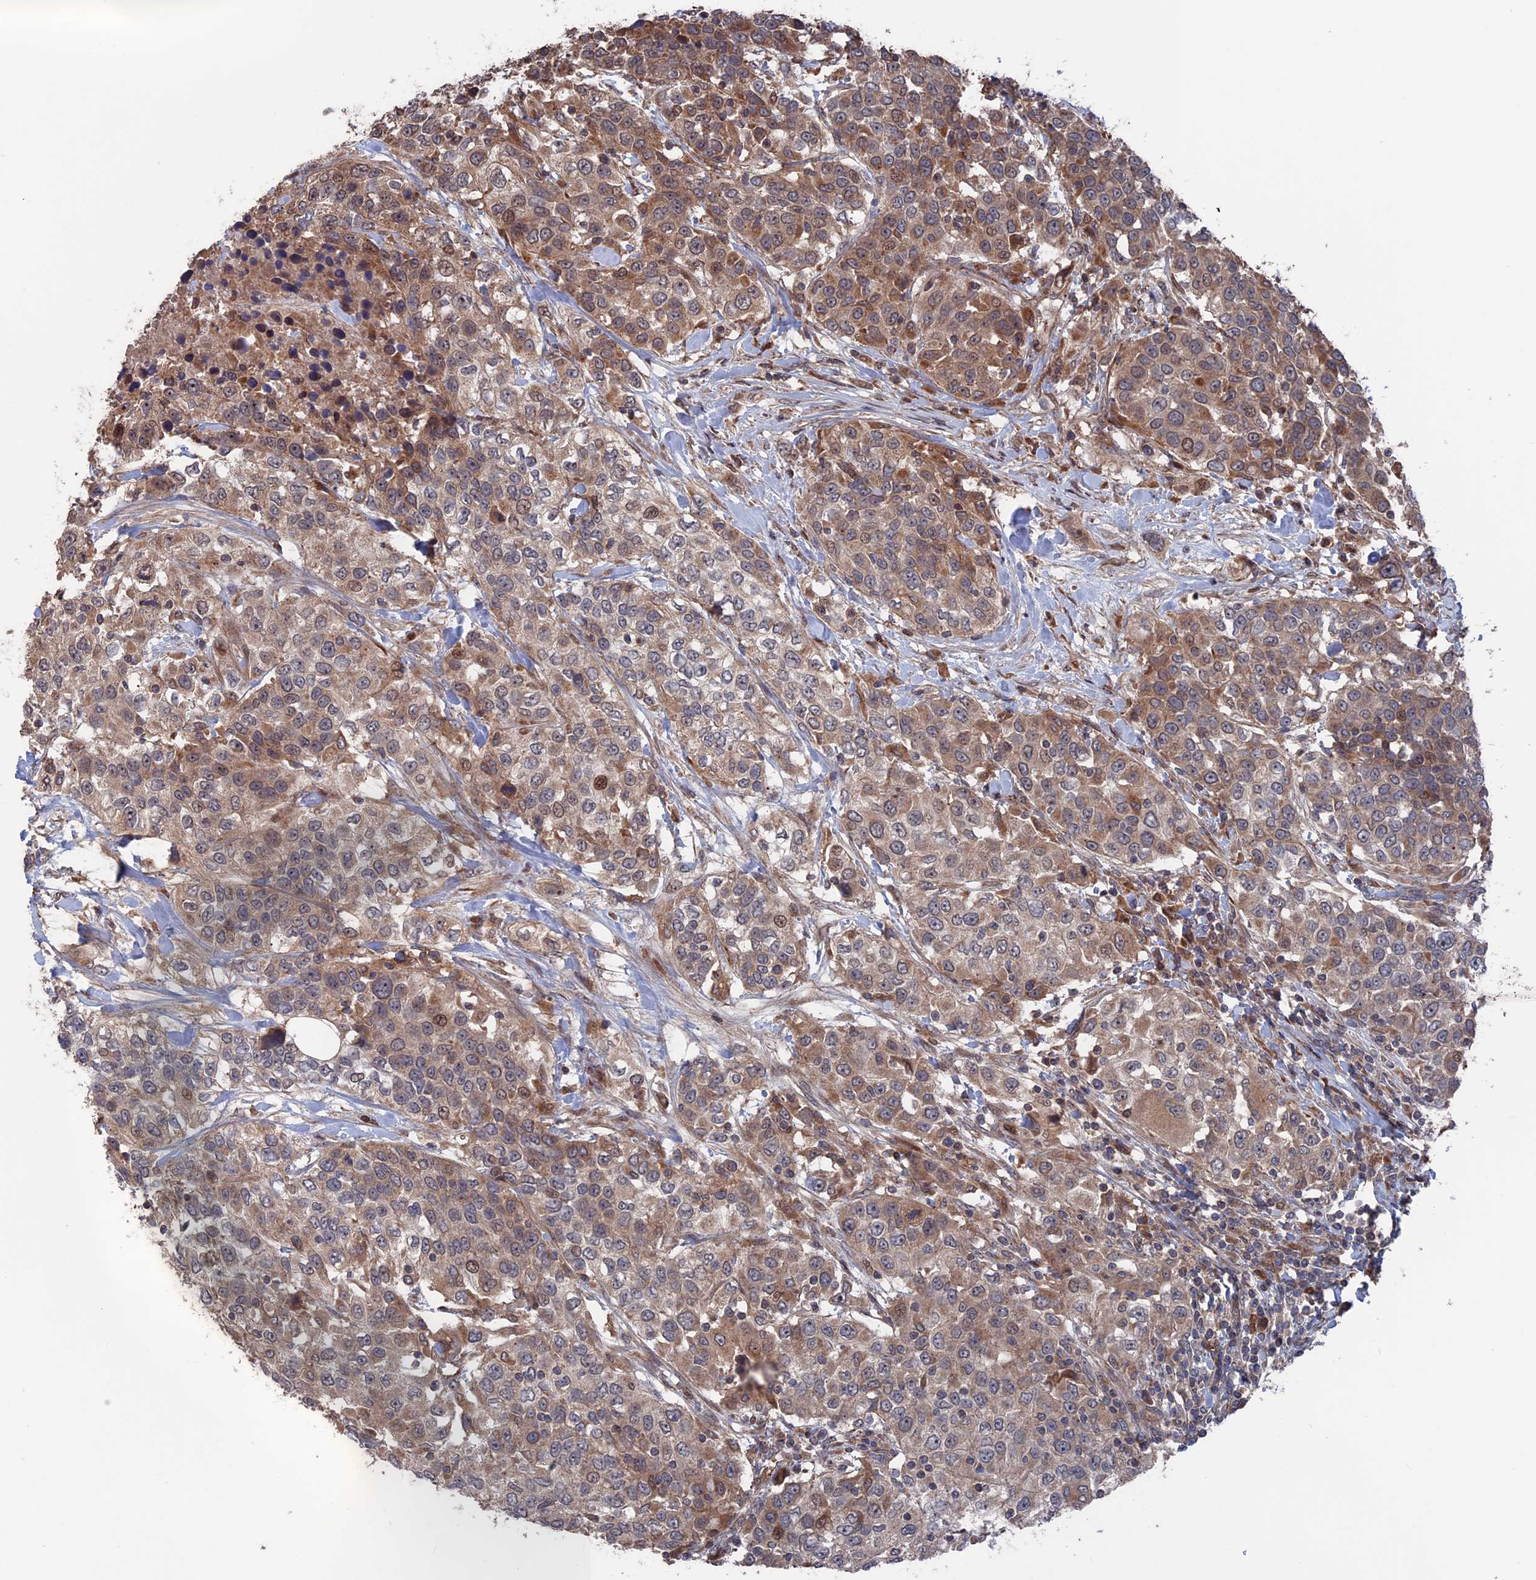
{"staining": {"intensity": "moderate", "quantity": ">75%", "location": "cytoplasmic/membranous"}, "tissue": "urothelial cancer", "cell_type": "Tumor cells", "image_type": "cancer", "snomed": [{"axis": "morphology", "description": "Urothelial carcinoma, High grade"}, {"axis": "topography", "description": "Urinary bladder"}], "caption": "A medium amount of moderate cytoplasmic/membranous positivity is appreciated in about >75% of tumor cells in urothelial cancer tissue.", "gene": "PLA2G15", "patient": {"sex": "female", "age": 80}}